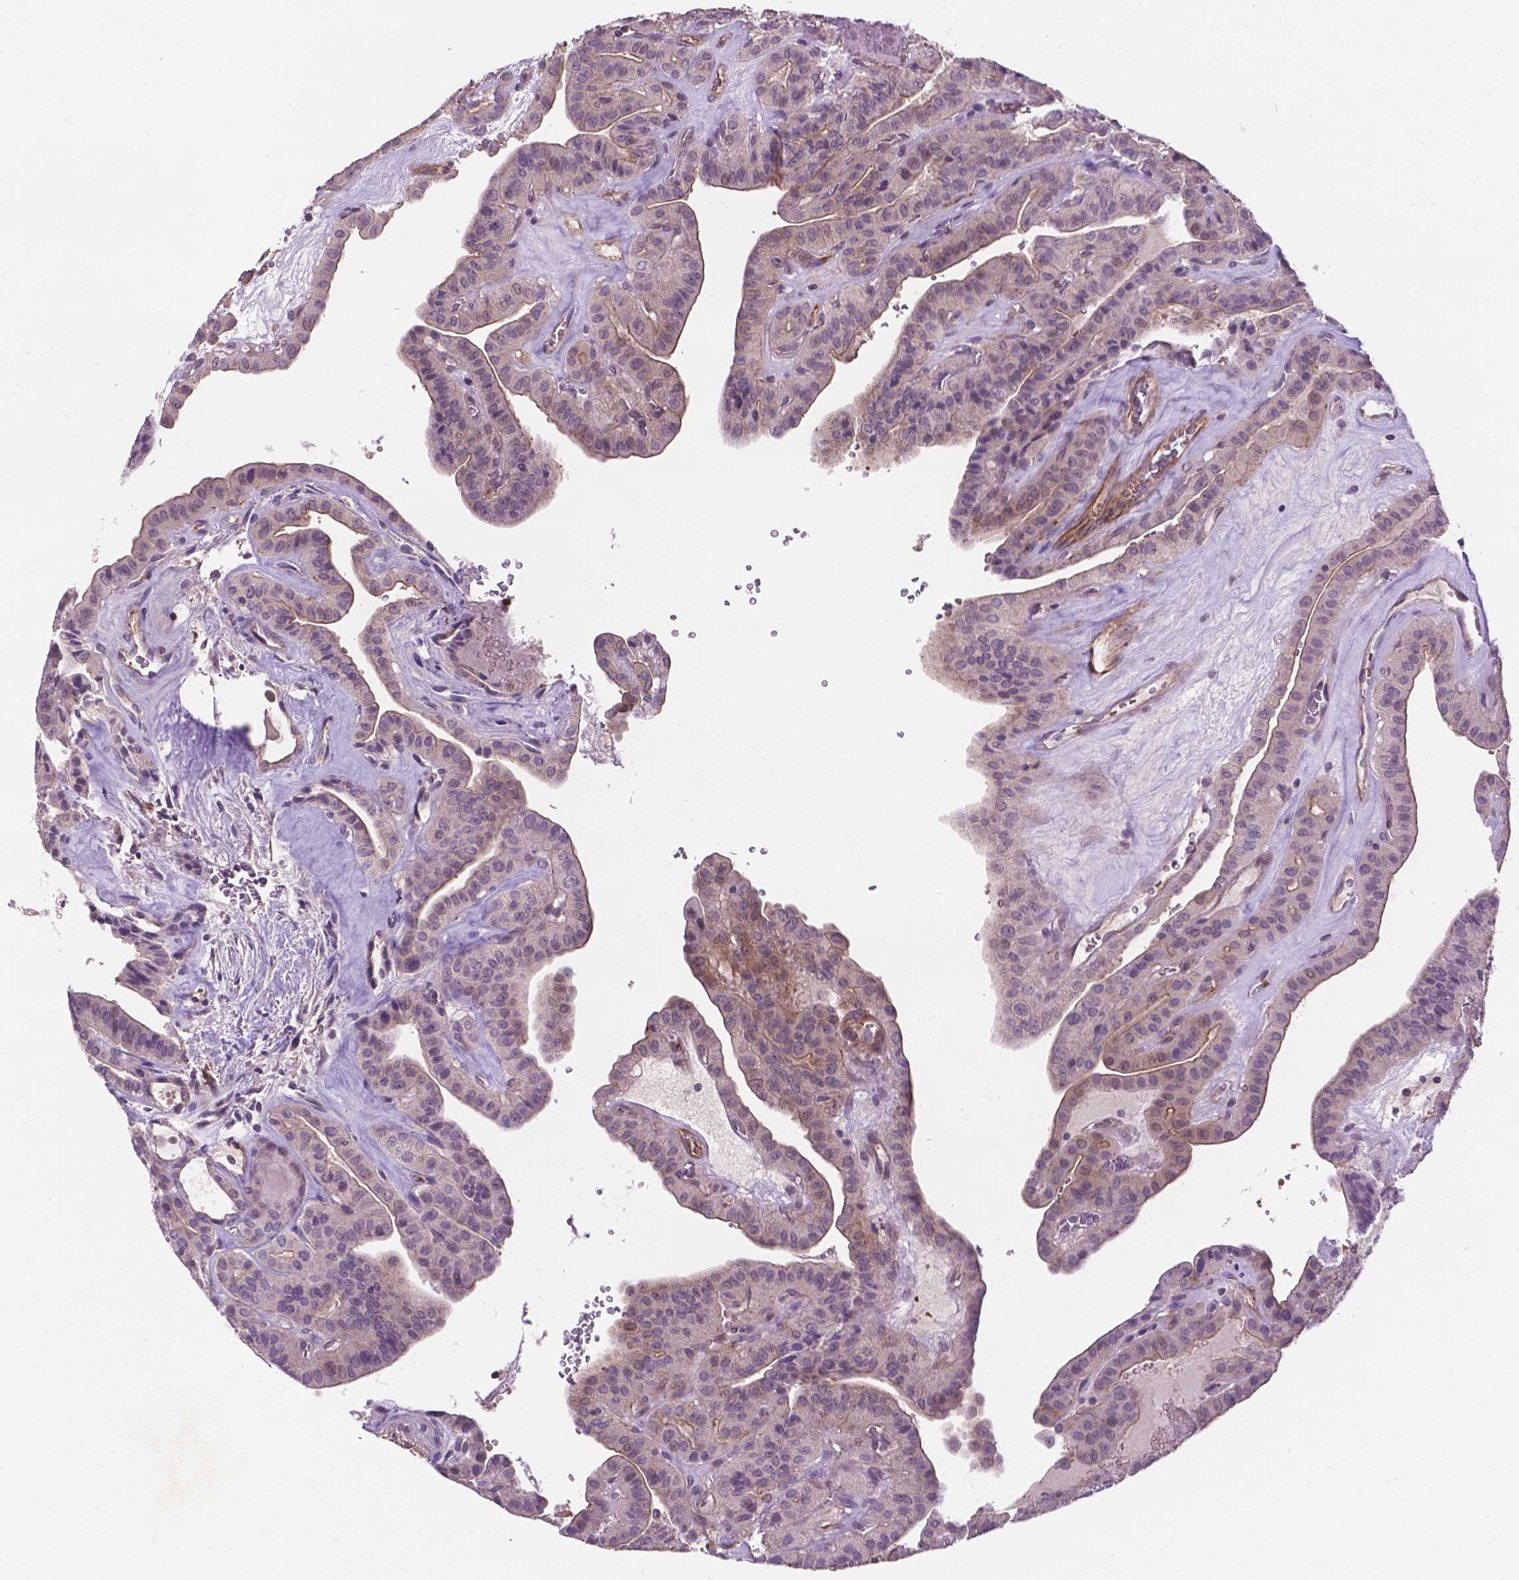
{"staining": {"intensity": "weak", "quantity": "<25%", "location": "cytoplasmic/membranous"}, "tissue": "thyroid cancer", "cell_type": "Tumor cells", "image_type": "cancer", "snomed": [{"axis": "morphology", "description": "Papillary adenocarcinoma, NOS"}, {"axis": "topography", "description": "Thyroid gland"}], "caption": "An IHC histopathology image of thyroid papillary adenocarcinoma is shown. There is no staining in tumor cells of thyroid papillary adenocarcinoma. (IHC, brightfield microscopy, high magnification).", "gene": "ARL5C", "patient": {"sex": "male", "age": 52}}